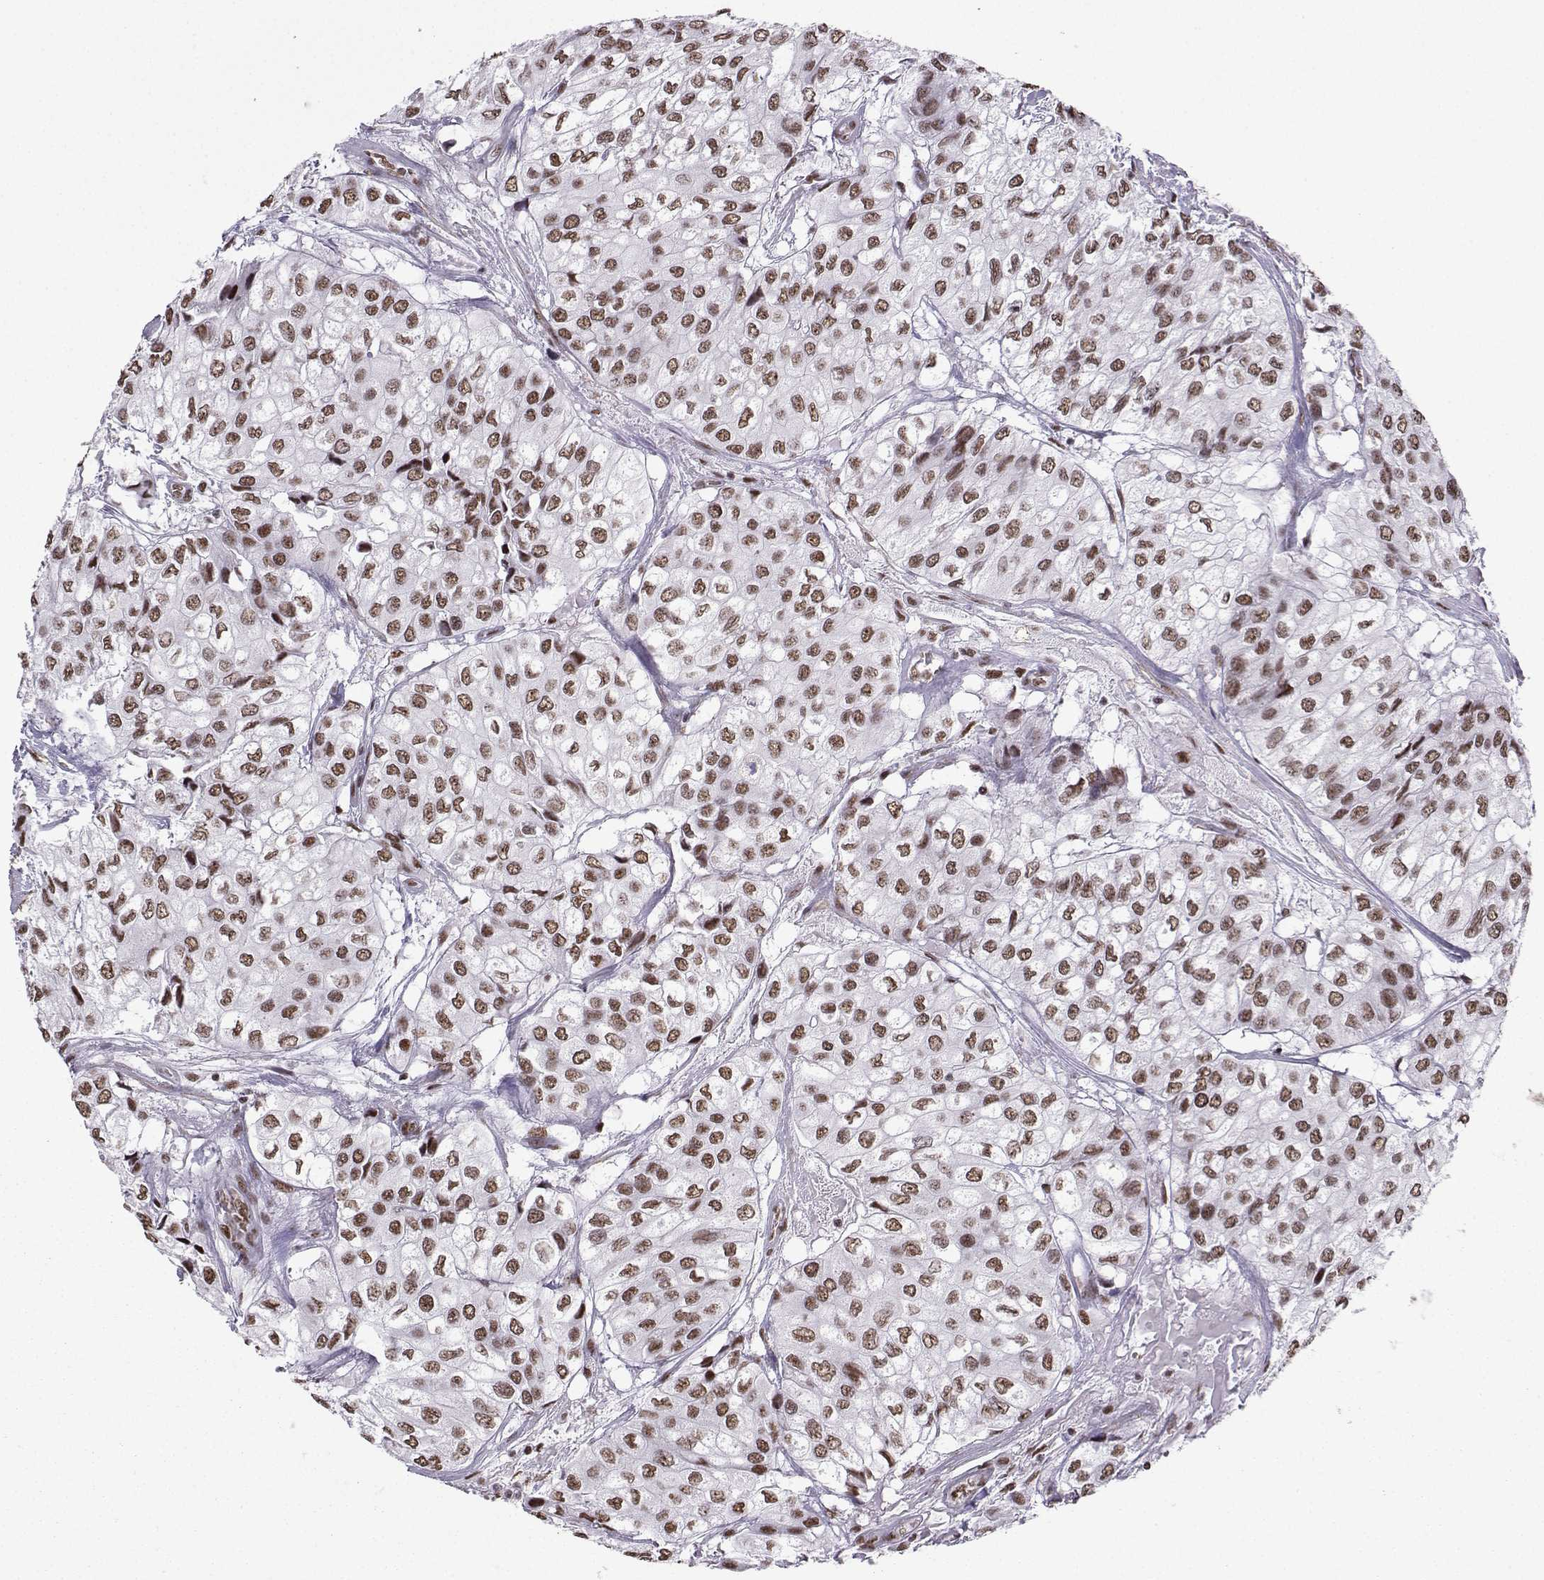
{"staining": {"intensity": "moderate", "quantity": ">75%", "location": "nuclear"}, "tissue": "urothelial cancer", "cell_type": "Tumor cells", "image_type": "cancer", "snomed": [{"axis": "morphology", "description": "Urothelial carcinoma, High grade"}, {"axis": "topography", "description": "Urinary bladder"}], "caption": "Immunohistochemical staining of human urothelial cancer displays medium levels of moderate nuclear protein expression in approximately >75% of tumor cells.", "gene": "CCNK", "patient": {"sex": "male", "age": 73}}